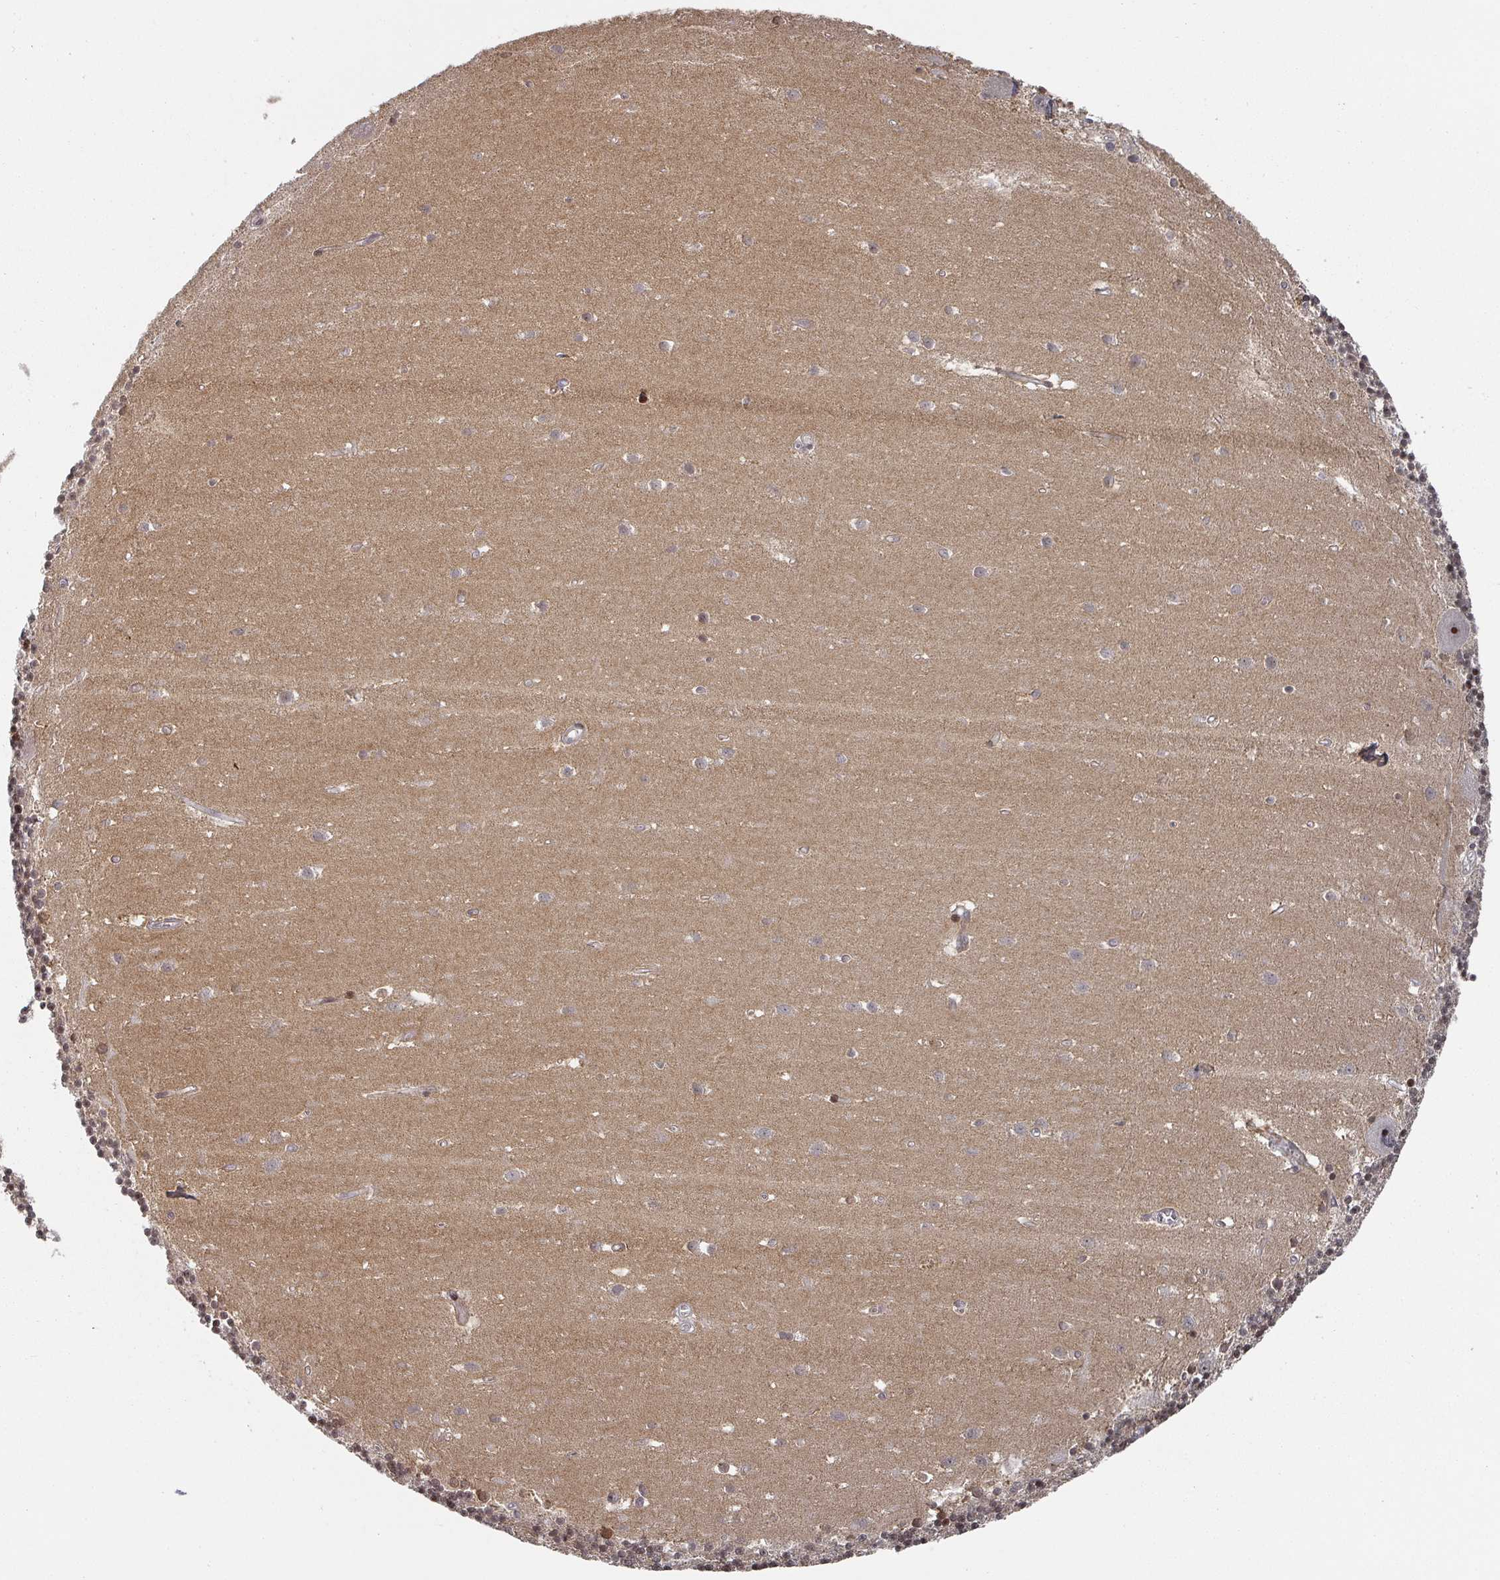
{"staining": {"intensity": "moderate", "quantity": ">75%", "location": "cytoplasmic/membranous"}, "tissue": "cerebellum", "cell_type": "Cells in granular layer", "image_type": "normal", "snomed": [{"axis": "morphology", "description": "Normal tissue, NOS"}, {"axis": "topography", "description": "Cerebellum"}], "caption": "This image reveals immunohistochemistry staining of benign cerebellum, with medium moderate cytoplasmic/membranous positivity in about >75% of cells in granular layer.", "gene": "KIF1C", "patient": {"sex": "male", "age": 54}}